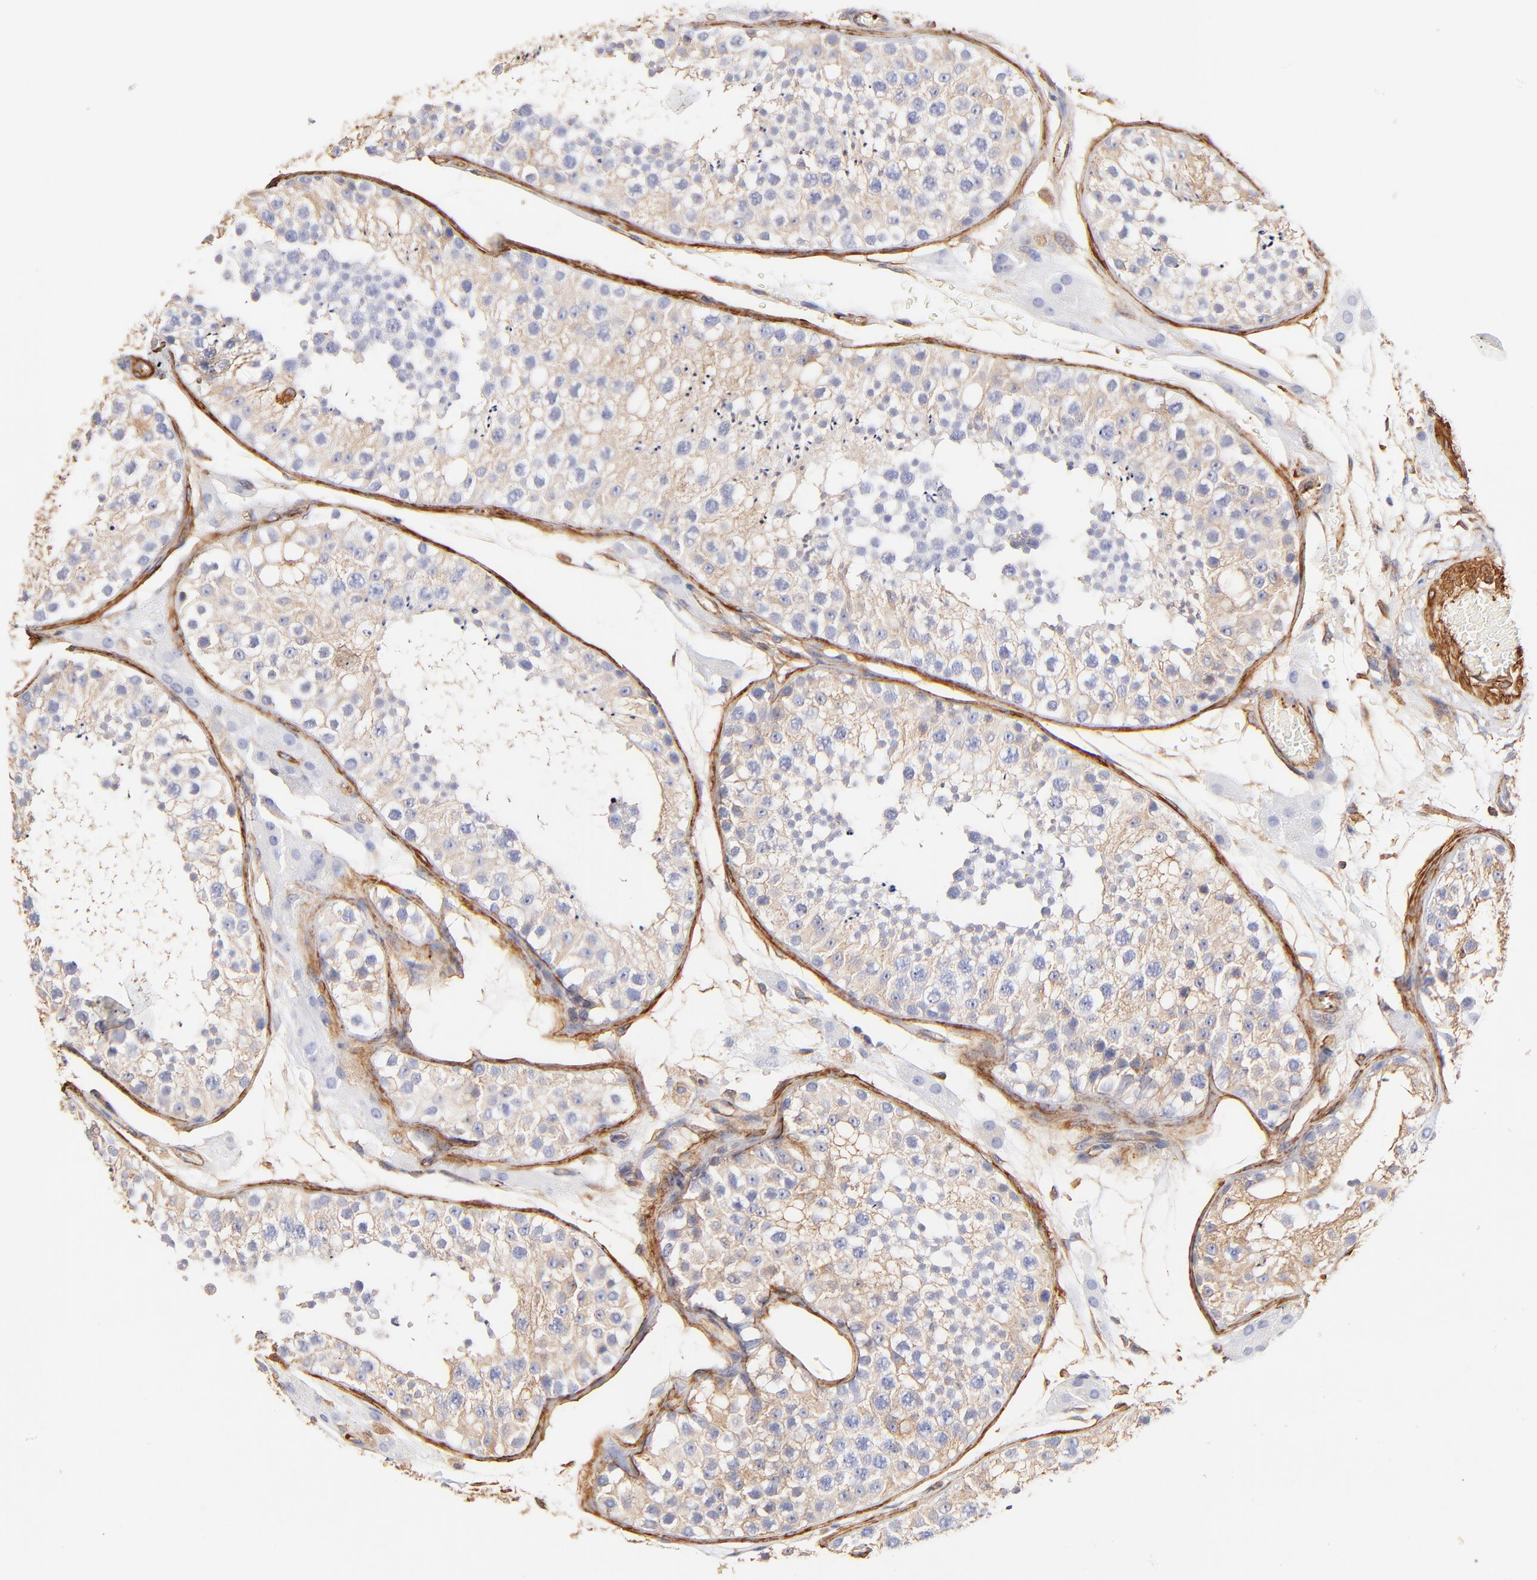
{"staining": {"intensity": "weak", "quantity": ">75%", "location": "cytoplasmic/membranous"}, "tissue": "testis", "cell_type": "Cells in seminiferous ducts", "image_type": "normal", "snomed": [{"axis": "morphology", "description": "Normal tissue, NOS"}, {"axis": "topography", "description": "Testis"}], "caption": "A brown stain labels weak cytoplasmic/membranous staining of a protein in cells in seminiferous ducts of normal human testis.", "gene": "FLNA", "patient": {"sex": "male", "age": 26}}